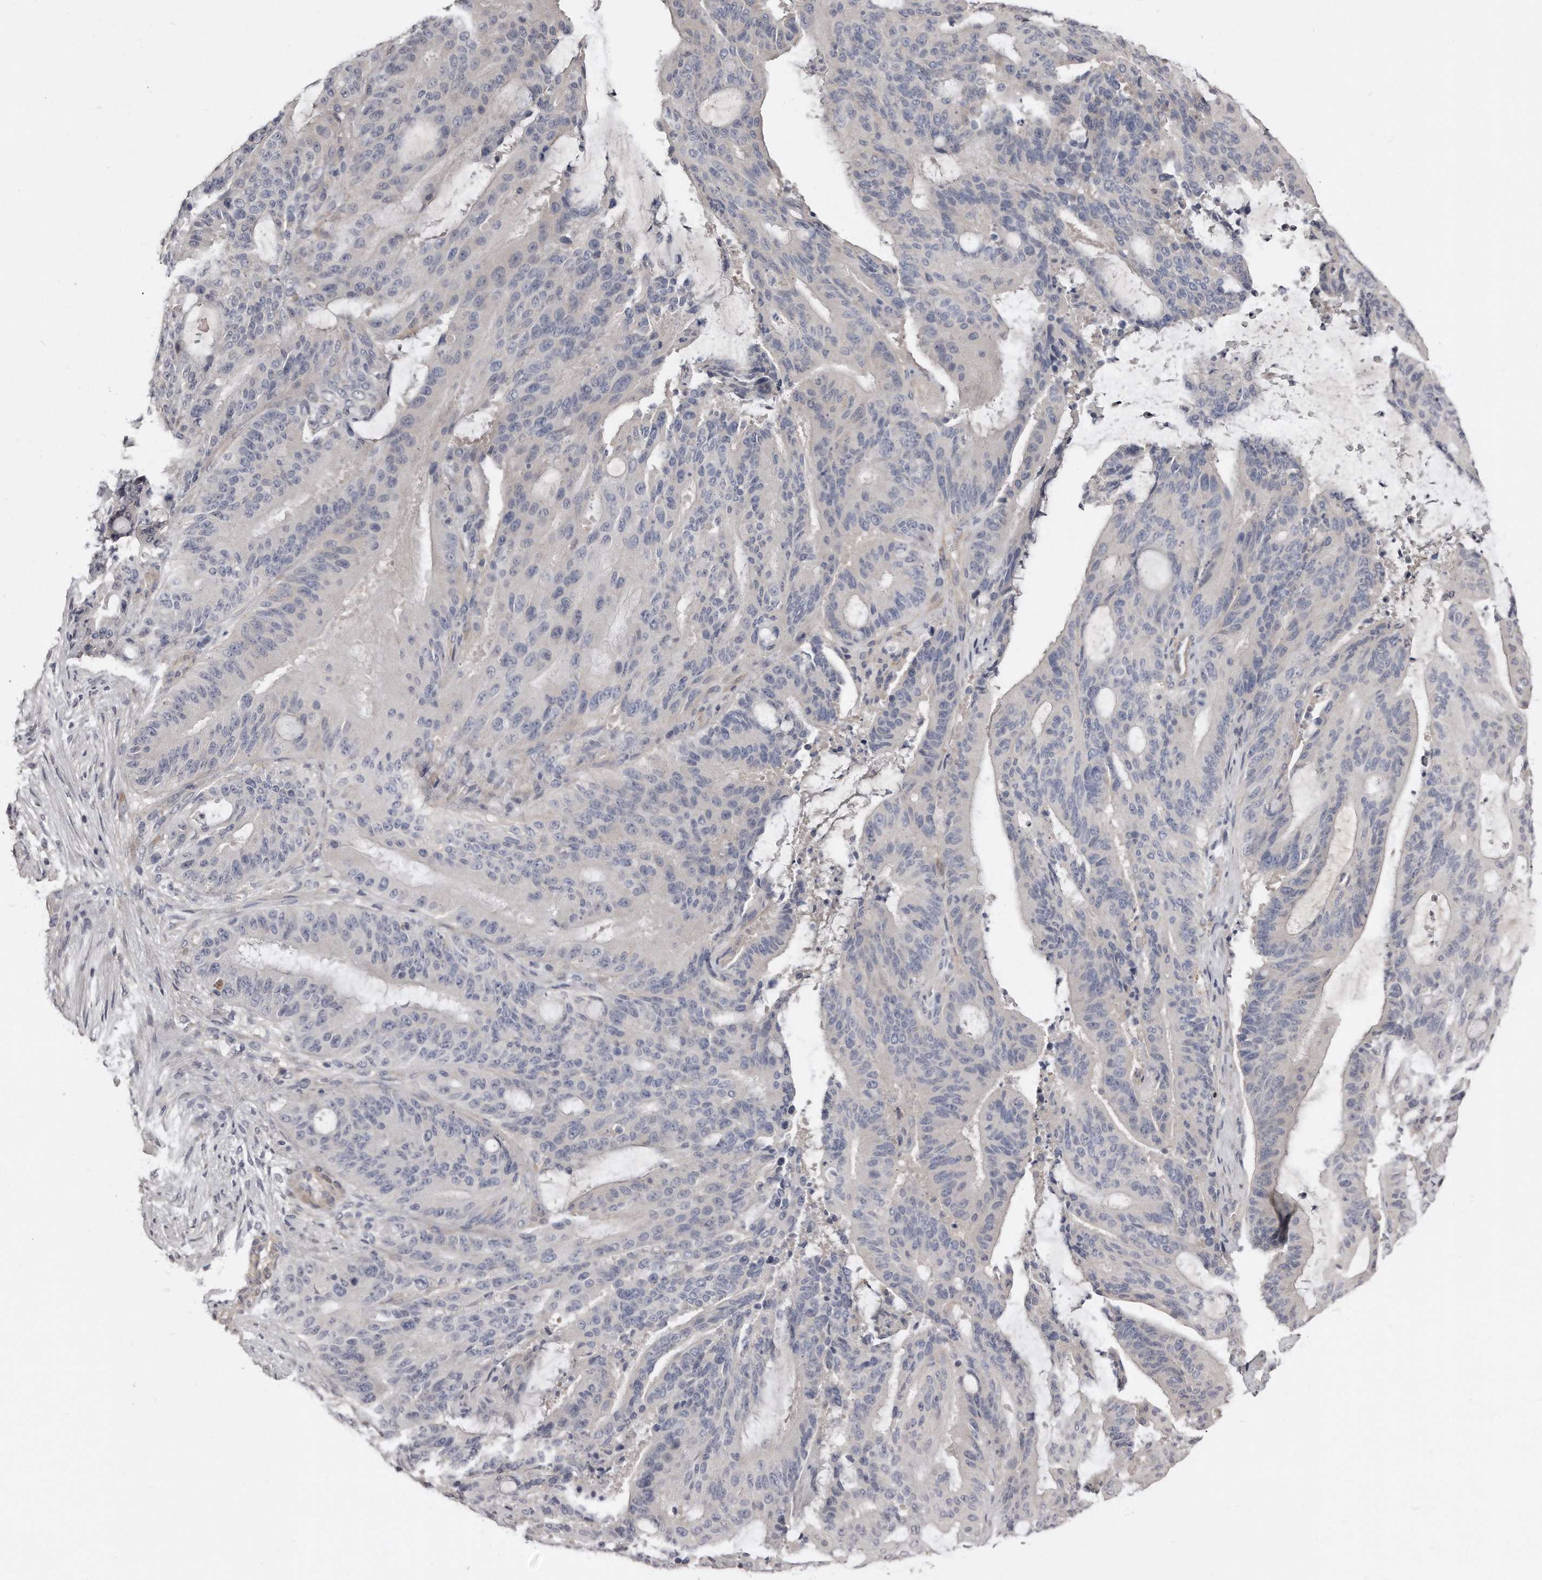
{"staining": {"intensity": "negative", "quantity": "none", "location": "none"}, "tissue": "liver cancer", "cell_type": "Tumor cells", "image_type": "cancer", "snomed": [{"axis": "morphology", "description": "Normal tissue, NOS"}, {"axis": "morphology", "description": "Cholangiocarcinoma"}, {"axis": "topography", "description": "Liver"}, {"axis": "topography", "description": "Peripheral nerve tissue"}], "caption": "Liver cancer (cholangiocarcinoma) stained for a protein using immunohistochemistry (IHC) shows no staining tumor cells.", "gene": "LMOD1", "patient": {"sex": "female", "age": 73}}